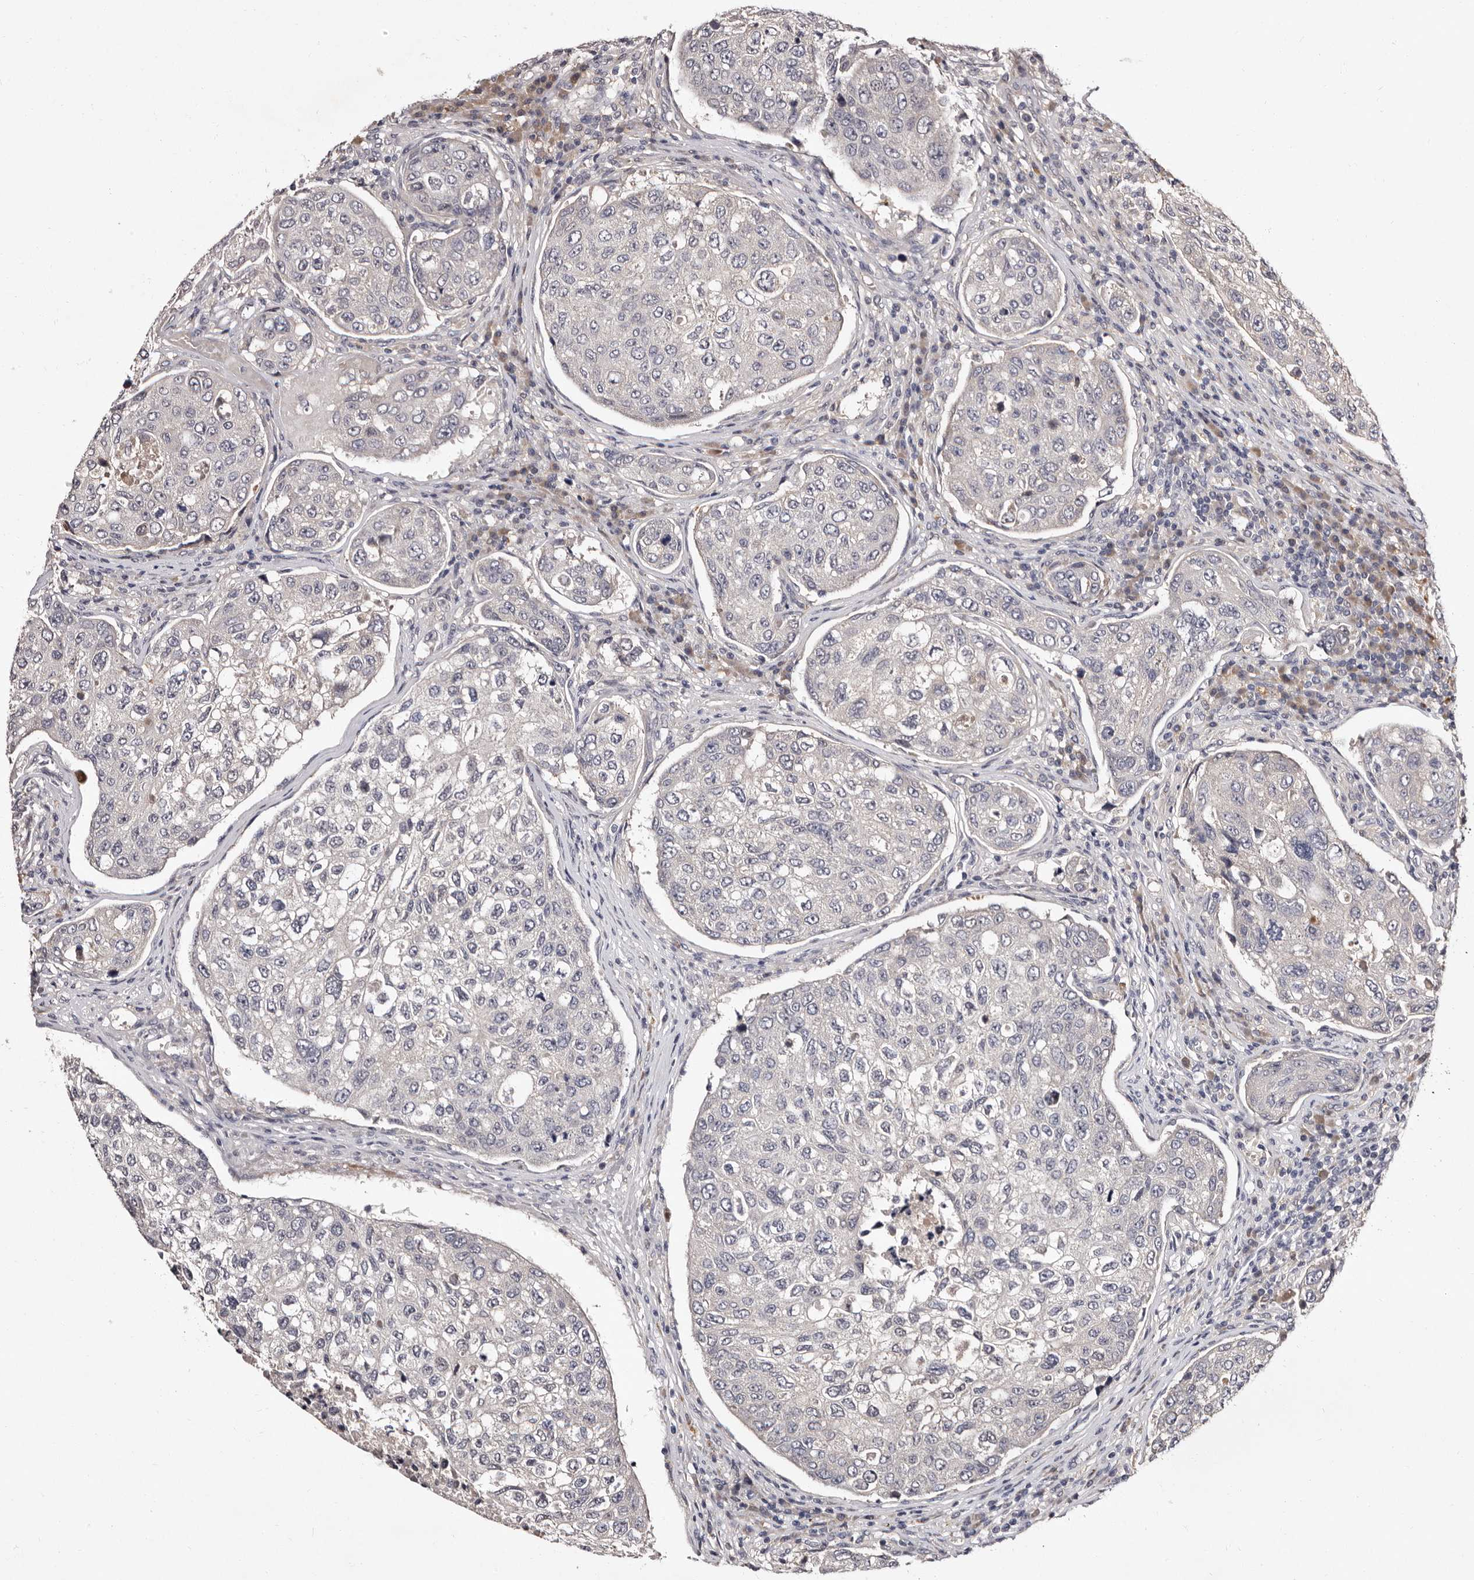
{"staining": {"intensity": "negative", "quantity": "none", "location": "none"}, "tissue": "urothelial cancer", "cell_type": "Tumor cells", "image_type": "cancer", "snomed": [{"axis": "morphology", "description": "Urothelial carcinoma, High grade"}, {"axis": "topography", "description": "Lymph node"}, {"axis": "topography", "description": "Urinary bladder"}], "caption": "Immunohistochemical staining of human urothelial cancer exhibits no significant staining in tumor cells.", "gene": "LANCL2", "patient": {"sex": "male", "age": 51}}